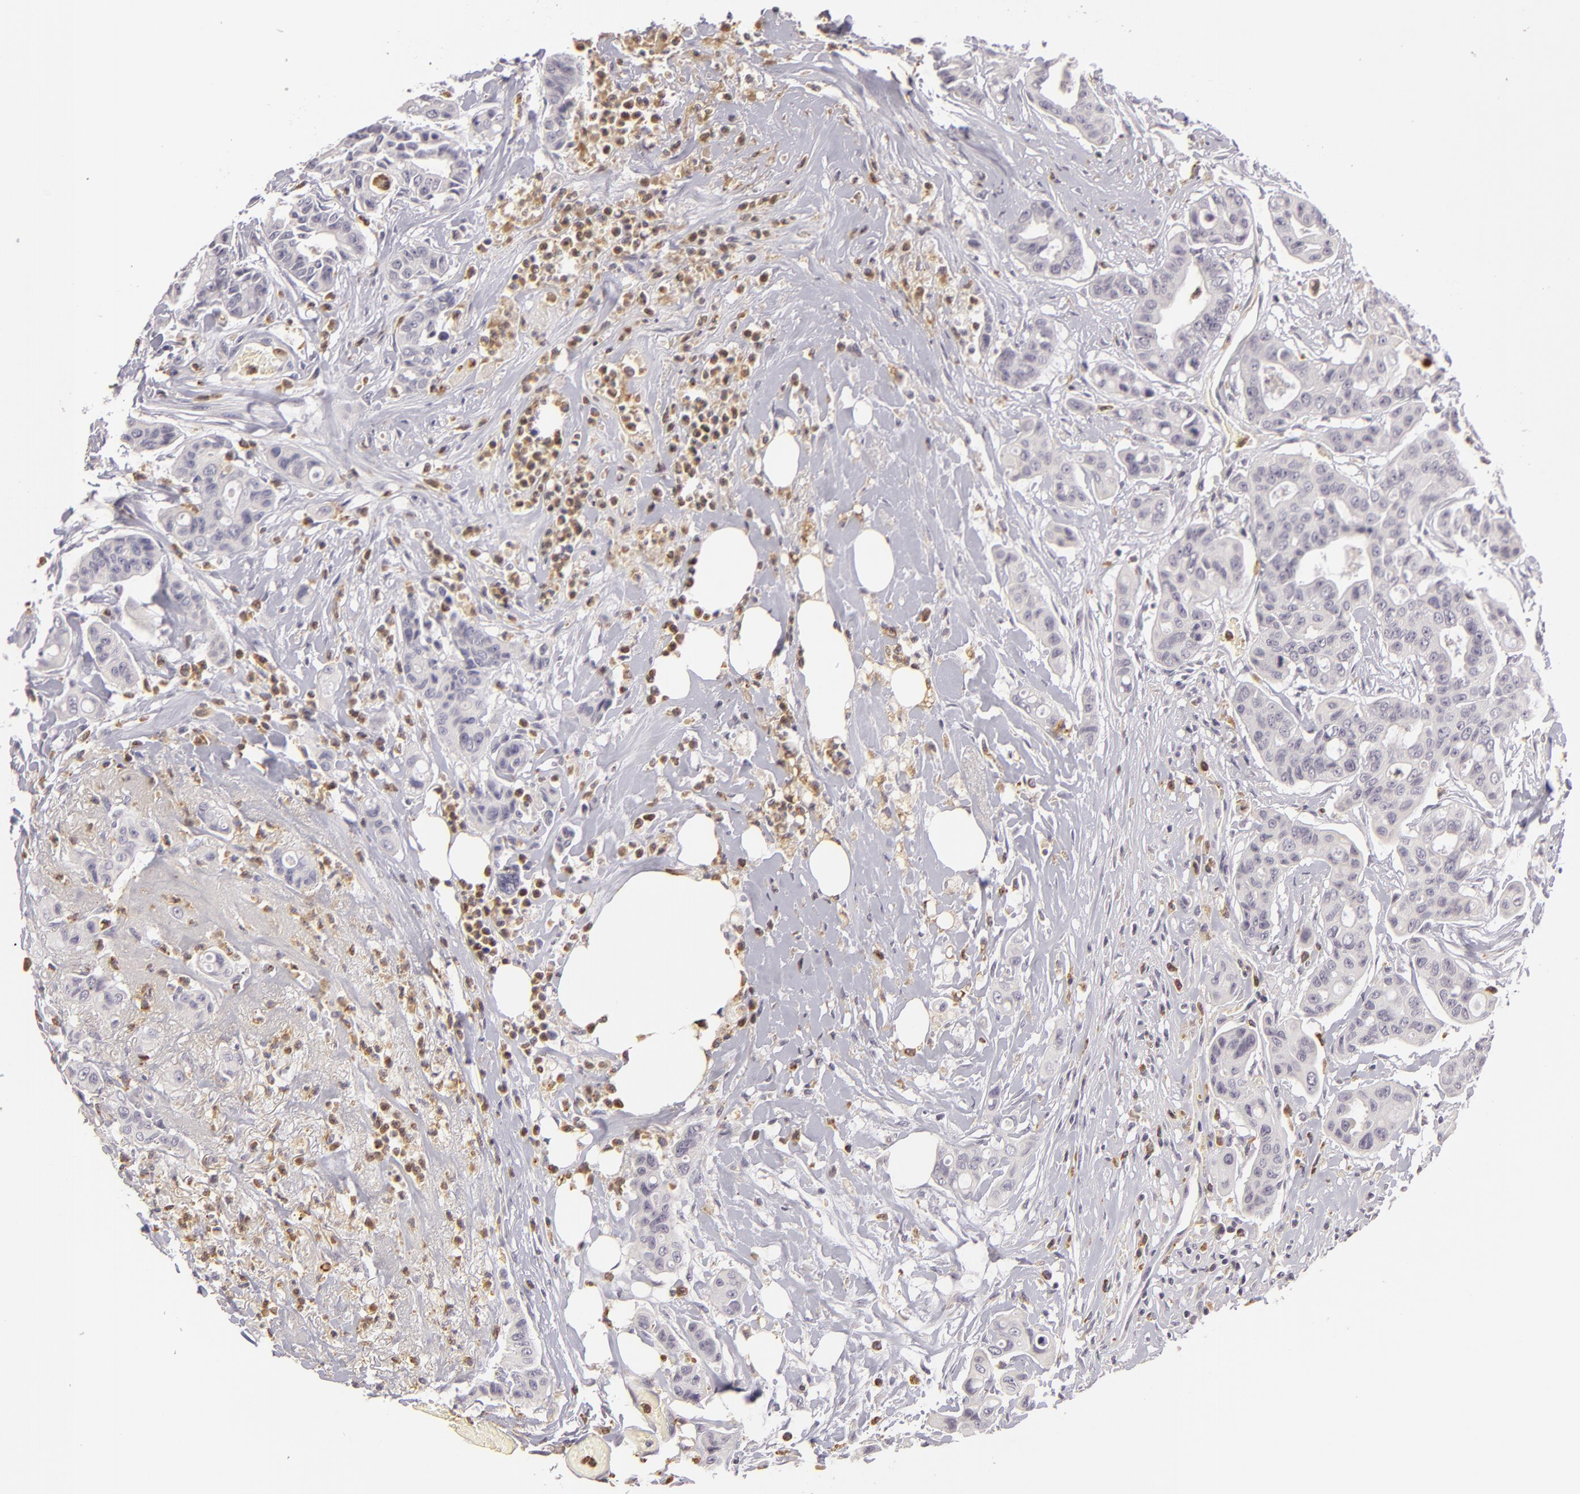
{"staining": {"intensity": "negative", "quantity": "none", "location": "none"}, "tissue": "colorectal cancer", "cell_type": "Tumor cells", "image_type": "cancer", "snomed": [{"axis": "morphology", "description": "Adenocarcinoma, NOS"}, {"axis": "topography", "description": "Colon"}], "caption": "Immunohistochemical staining of colorectal cancer shows no significant positivity in tumor cells. (DAB immunohistochemistry visualized using brightfield microscopy, high magnification).", "gene": "TLR8", "patient": {"sex": "female", "age": 70}}